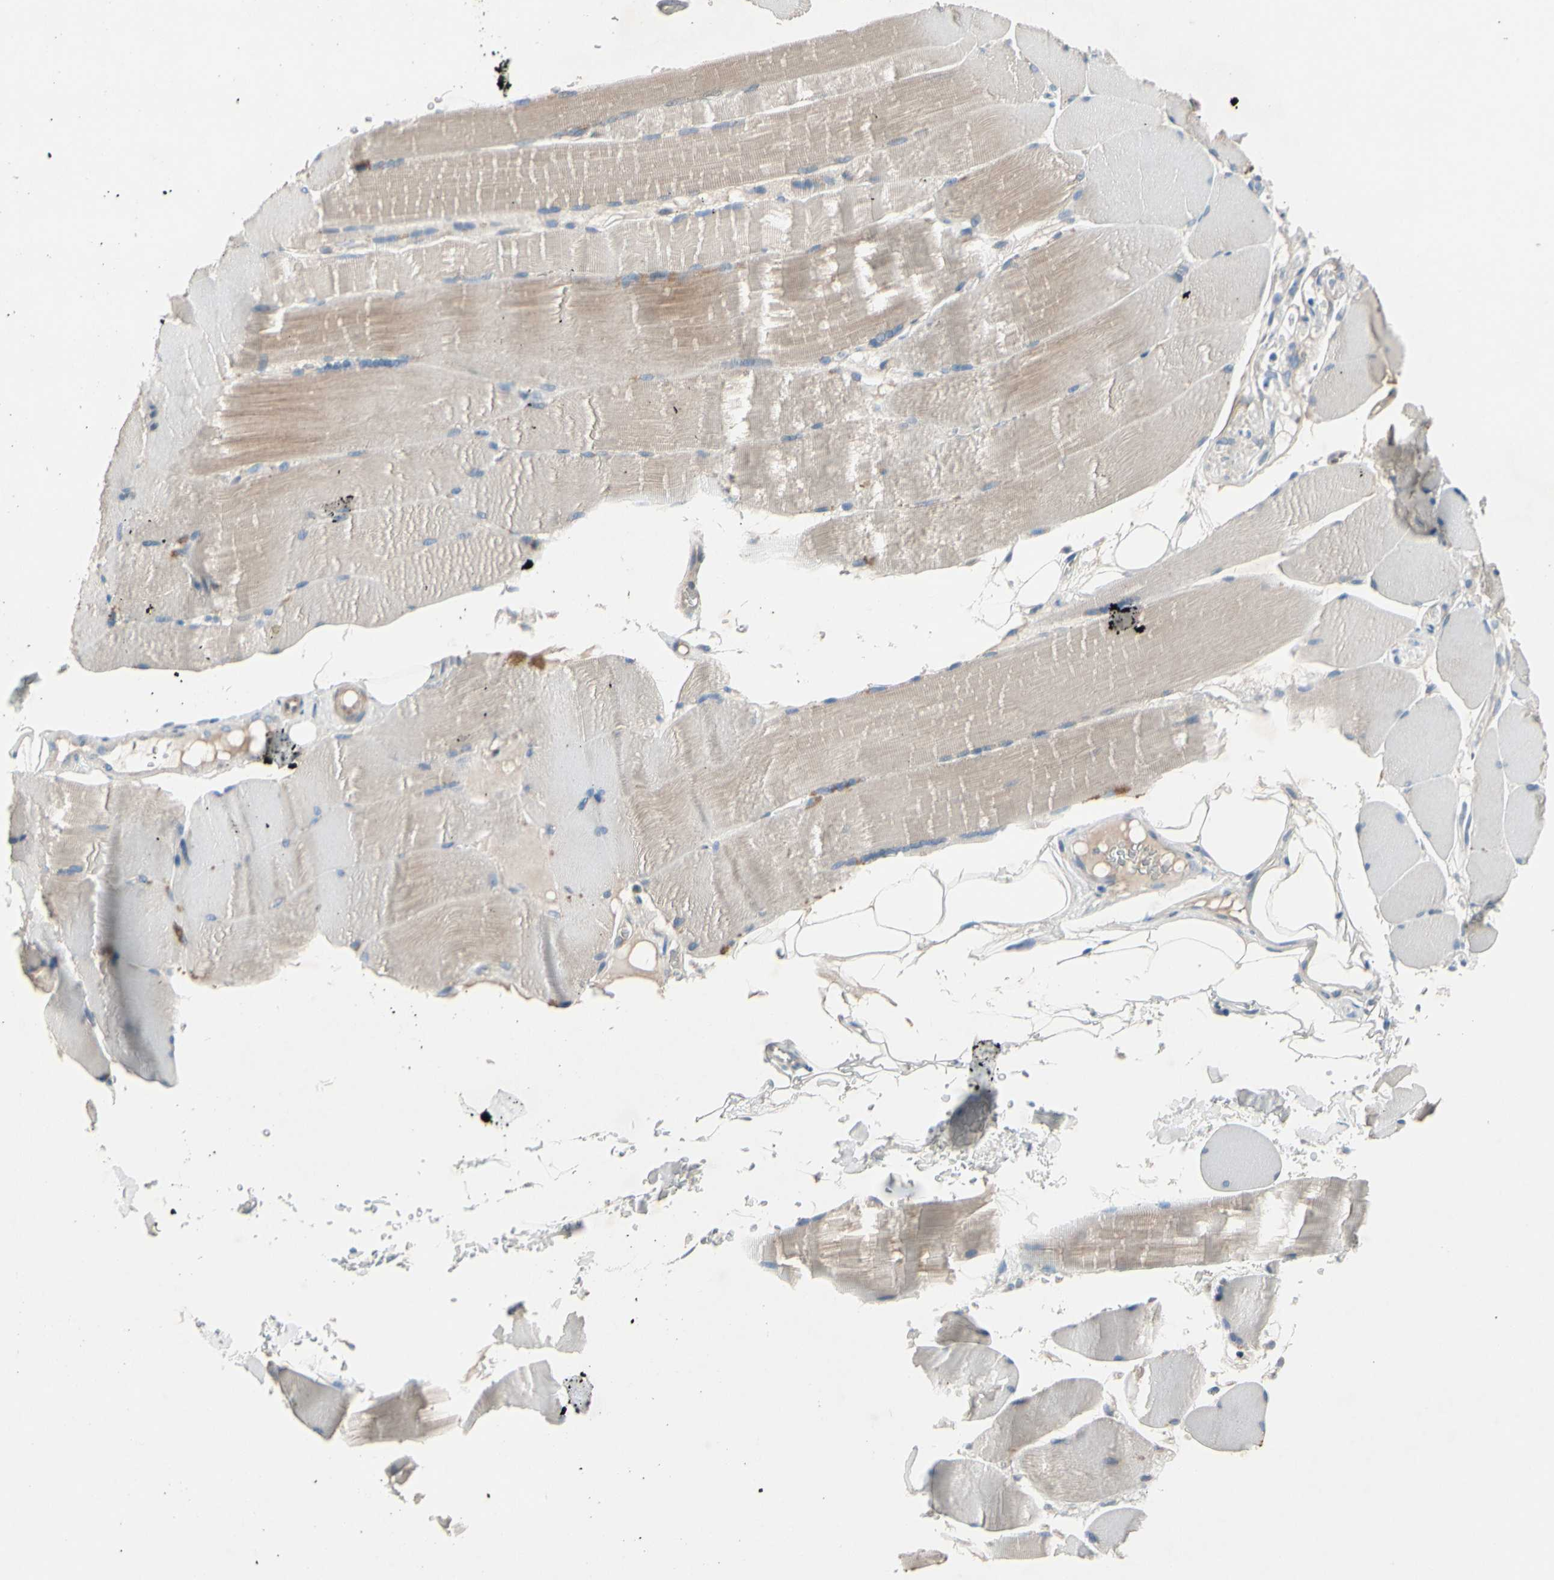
{"staining": {"intensity": "weak", "quantity": "25%-75%", "location": "cytoplasmic/membranous"}, "tissue": "skeletal muscle", "cell_type": "Myocytes", "image_type": "normal", "snomed": [{"axis": "morphology", "description": "Normal tissue, NOS"}, {"axis": "topography", "description": "Skin"}, {"axis": "topography", "description": "Skeletal muscle"}], "caption": "A high-resolution image shows immunohistochemistry staining of normal skeletal muscle, which reveals weak cytoplasmic/membranous positivity in about 25%-75% of myocytes.", "gene": "MAP2", "patient": {"sex": "male", "age": 83}}